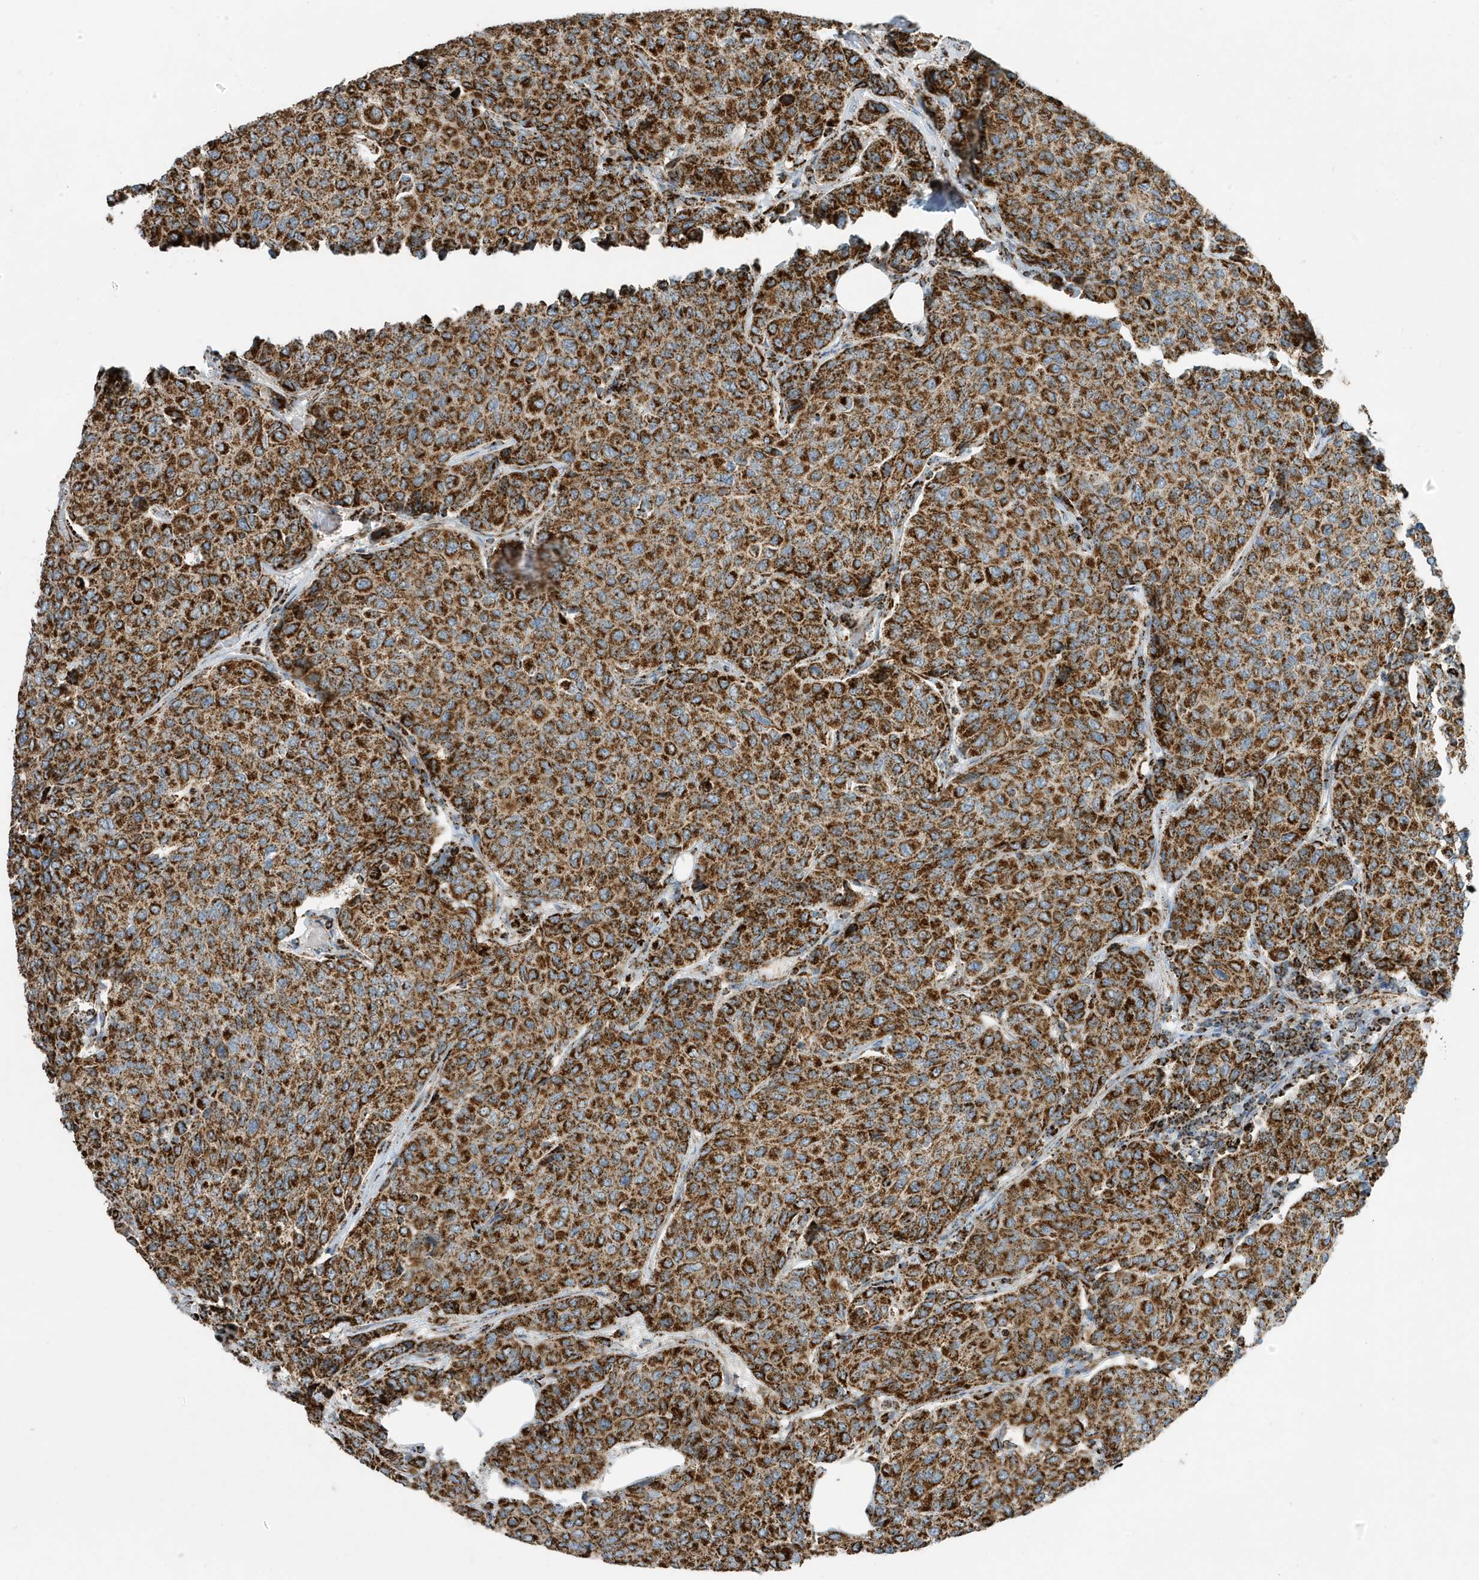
{"staining": {"intensity": "strong", "quantity": ">75%", "location": "cytoplasmic/membranous"}, "tissue": "breast cancer", "cell_type": "Tumor cells", "image_type": "cancer", "snomed": [{"axis": "morphology", "description": "Duct carcinoma"}, {"axis": "topography", "description": "Breast"}], "caption": "Human breast cancer stained with a protein marker displays strong staining in tumor cells.", "gene": "ATP5ME", "patient": {"sex": "female", "age": 55}}